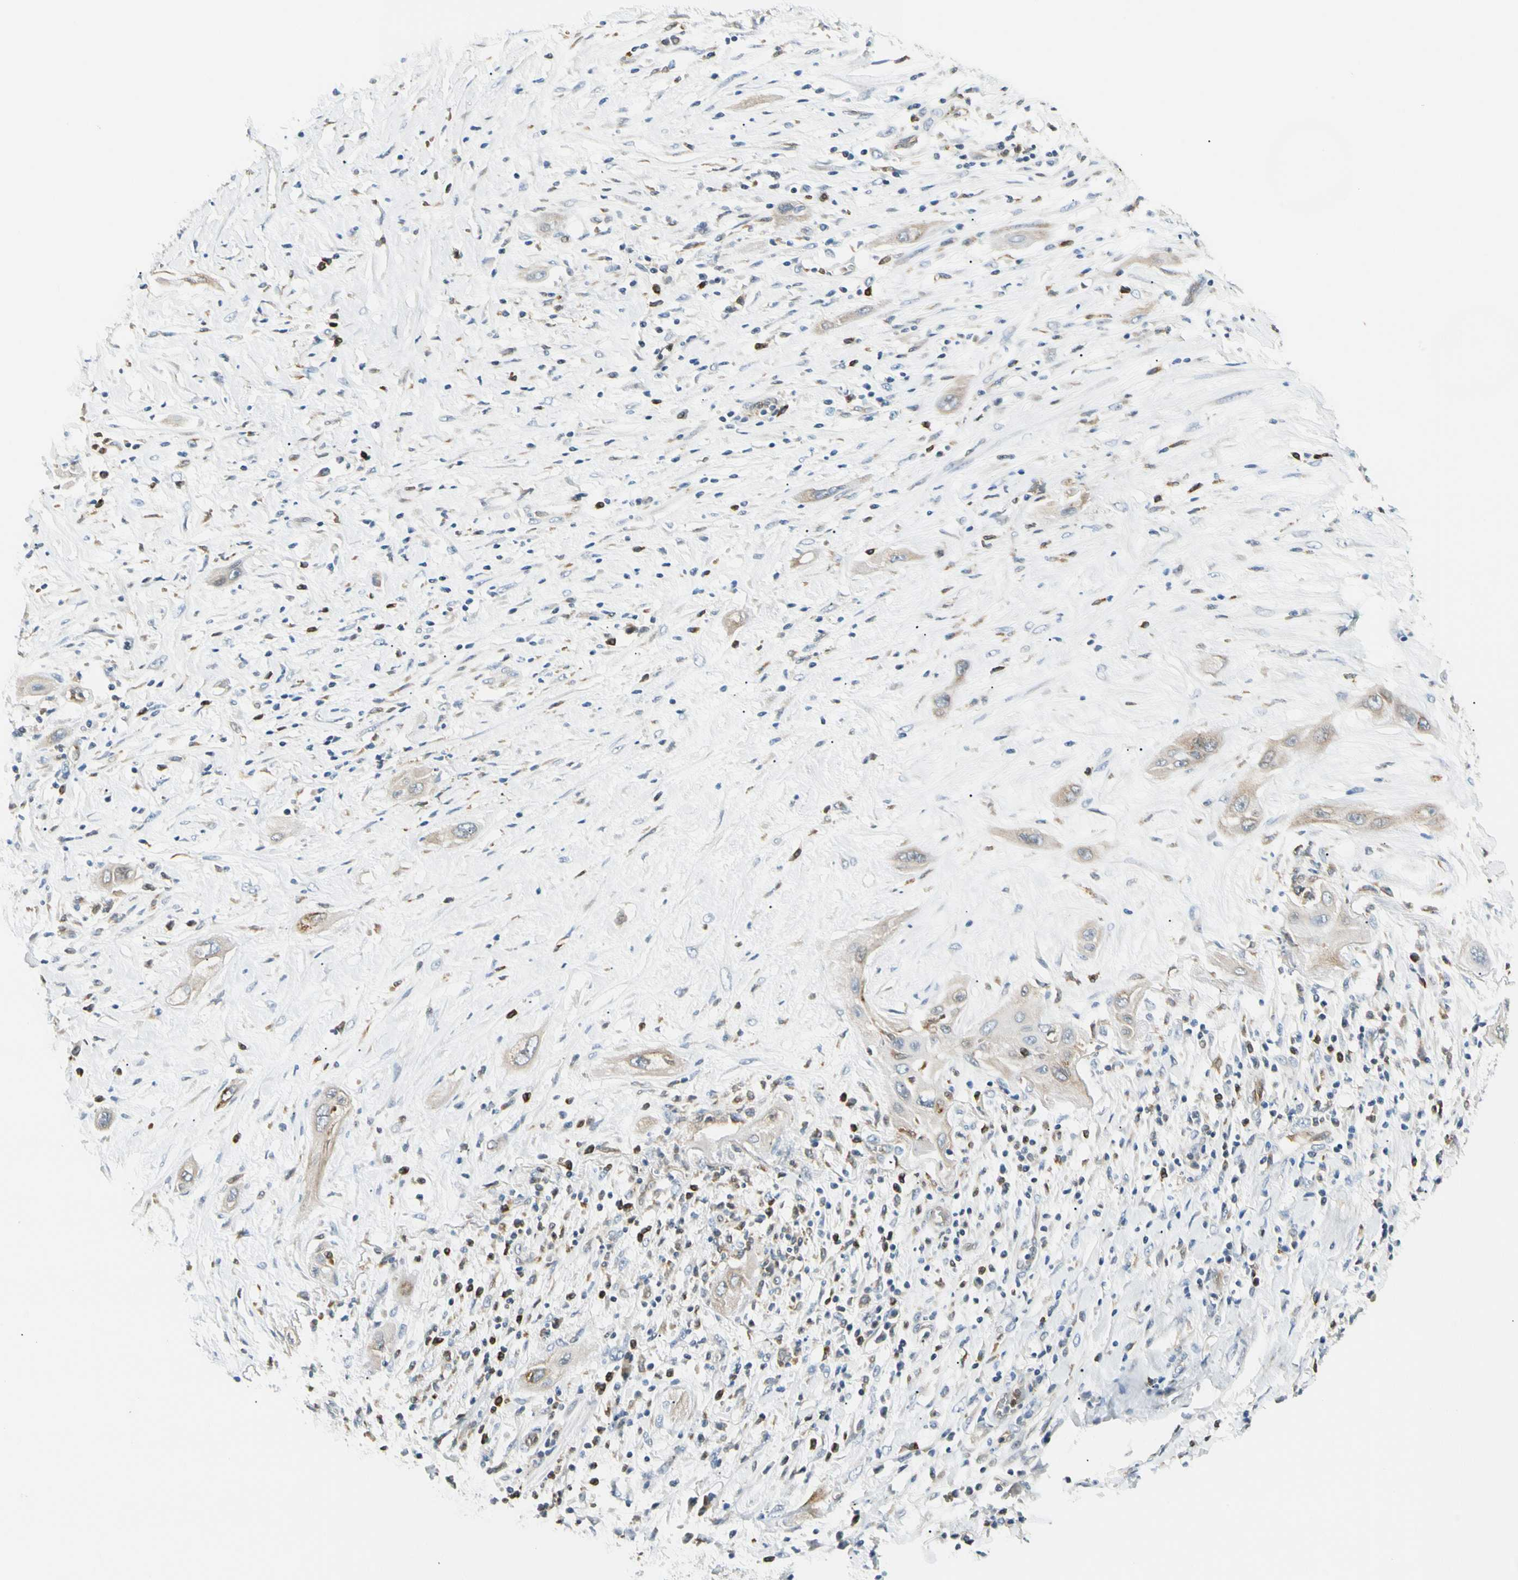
{"staining": {"intensity": "weak", "quantity": ">75%", "location": "cytoplasmic/membranous"}, "tissue": "lung cancer", "cell_type": "Tumor cells", "image_type": "cancer", "snomed": [{"axis": "morphology", "description": "Squamous cell carcinoma, NOS"}, {"axis": "topography", "description": "Lung"}], "caption": "A photomicrograph showing weak cytoplasmic/membranous staining in approximately >75% of tumor cells in squamous cell carcinoma (lung), as visualized by brown immunohistochemical staining.", "gene": "LPCAT2", "patient": {"sex": "female", "age": 47}}